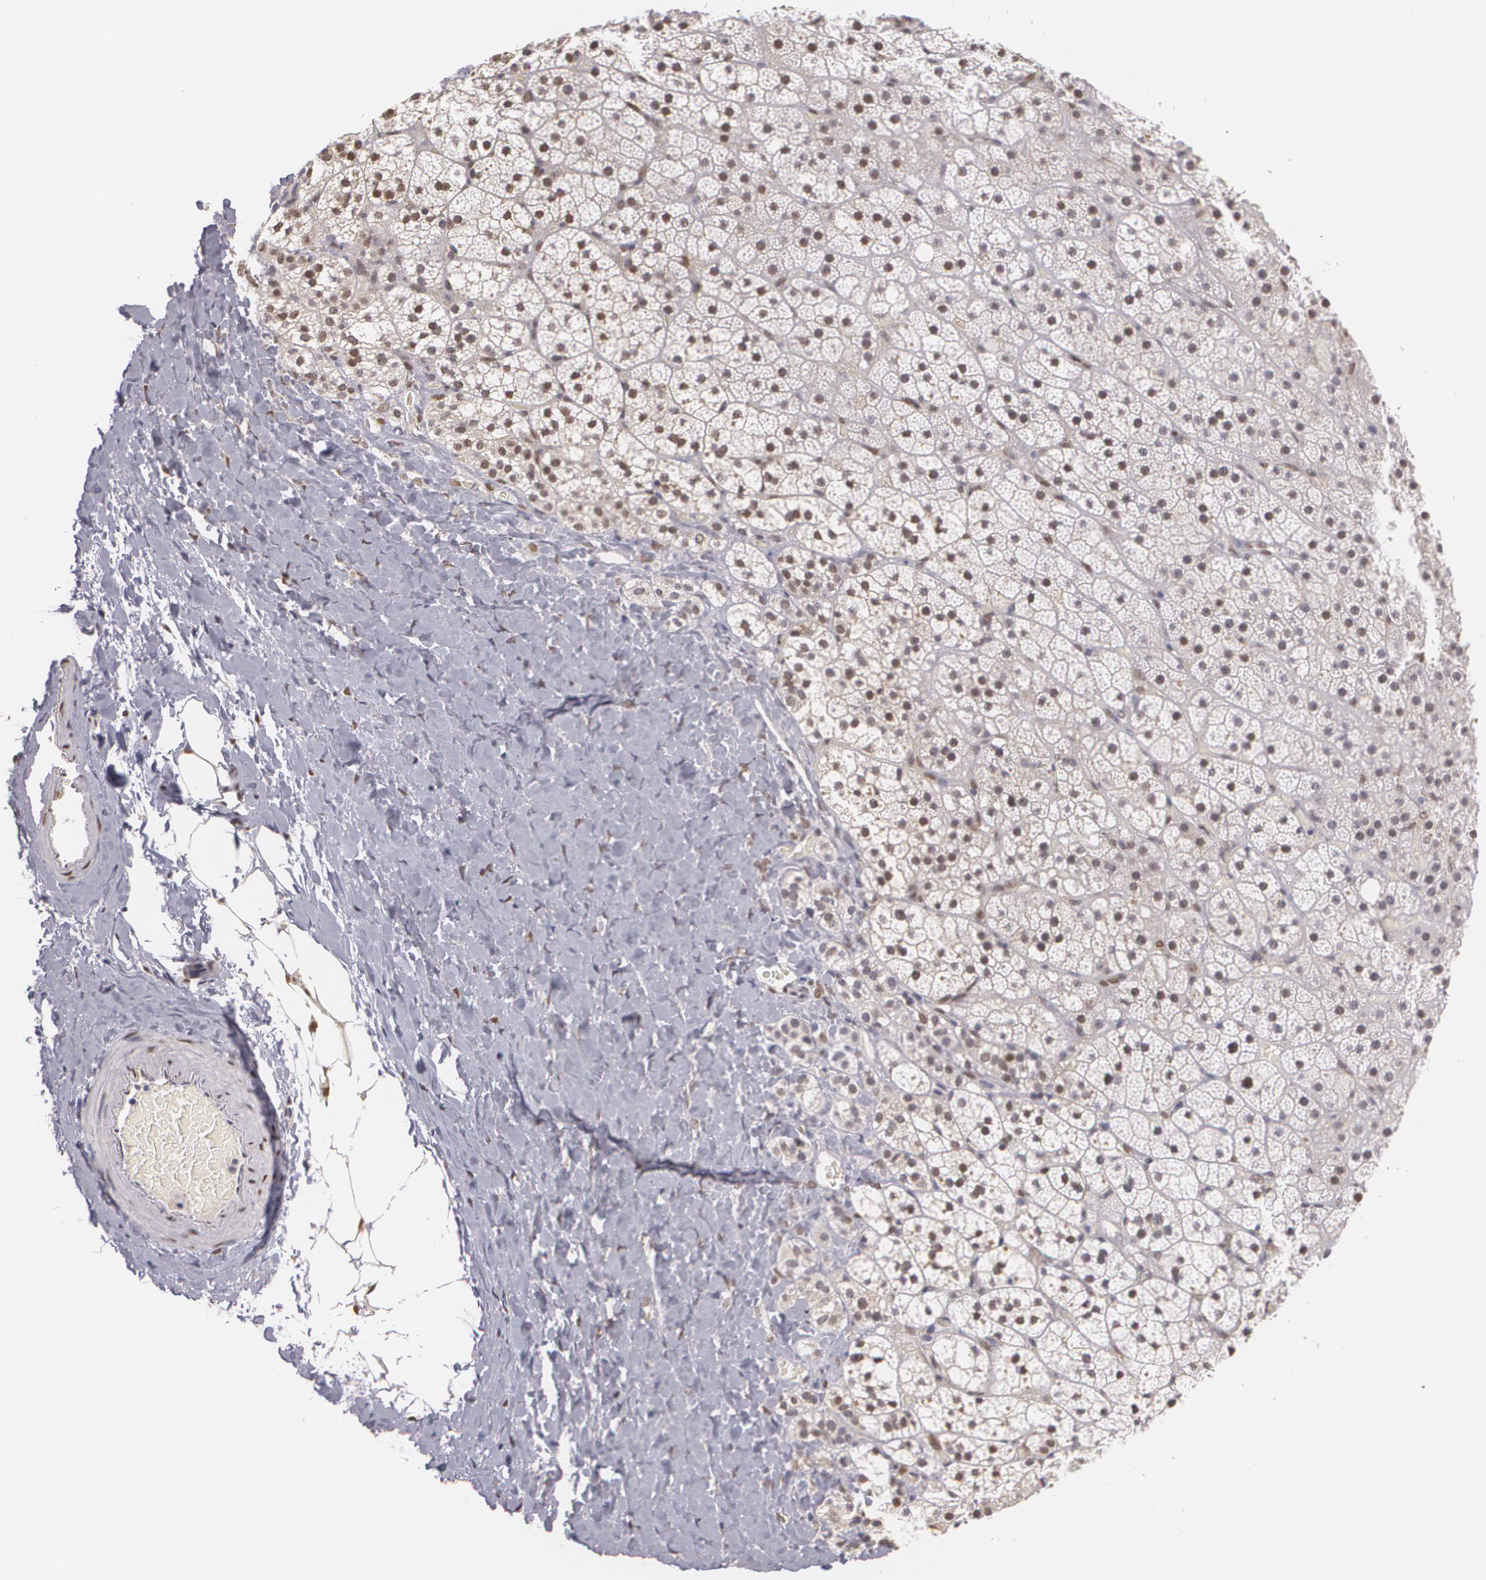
{"staining": {"intensity": "moderate", "quantity": ">75%", "location": "nuclear"}, "tissue": "adrenal gland", "cell_type": "Glandular cells", "image_type": "normal", "snomed": [{"axis": "morphology", "description": "Normal tissue, NOS"}, {"axis": "topography", "description": "Adrenal gland"}], "caption": "High-power microscopy captured an immunohistochemistry (IHC) photomicrograph of benign adrenal gland, revealing moderate nuclear staining in approximately >75% of glandular cells. (IHC, brightfield microscopy, high magnification).", "gene": "ZBTB16", "patient": {"sex": "male", "age": 53}}